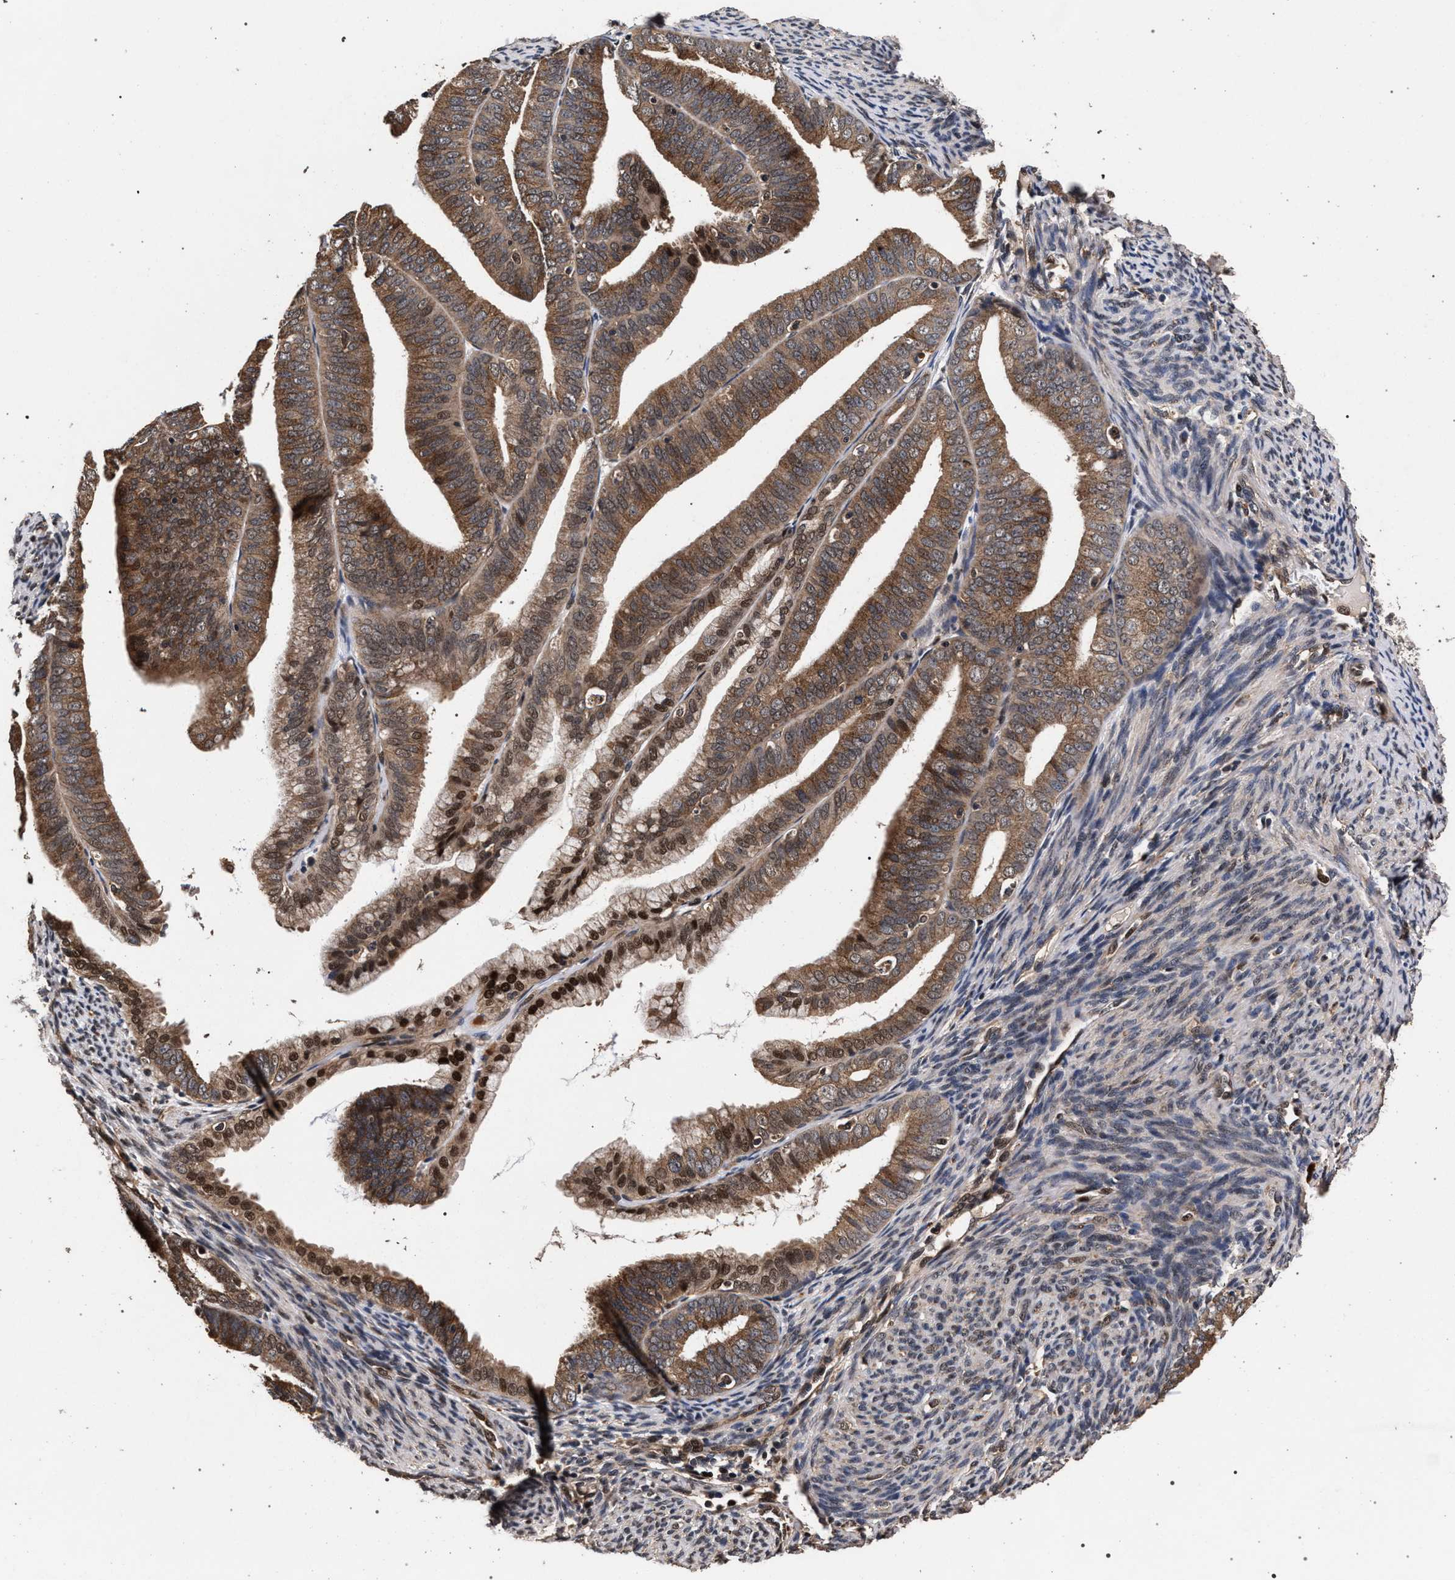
{"staining": {"intensity": "moderate", "quantity": ">75%", "location": "cytoplasmic/membranous,nuclear"}, "tissue": "endometrial cancer", "cell_type": "Tumor cells", "image_type": "cancer", "snomed": [{"axis": "morphology", "description": "Adenocarcinoma, NOS"}, {"axis": "topography", "description": "Endometrium"}], "caption": "Immunohistochemical staining of human adenocarcinoma (endometrial) demonstrates medium levels of moderate cytoplasmic/membranous and nuclear staining in approximately >75% of tumor cells. (Stains: DAB in brown, nuclei in blue, Microscopy: brightfield microscopy at high magnification).", "gene": "ACOX1", "patient": {"sex": "female", "age": 63}}